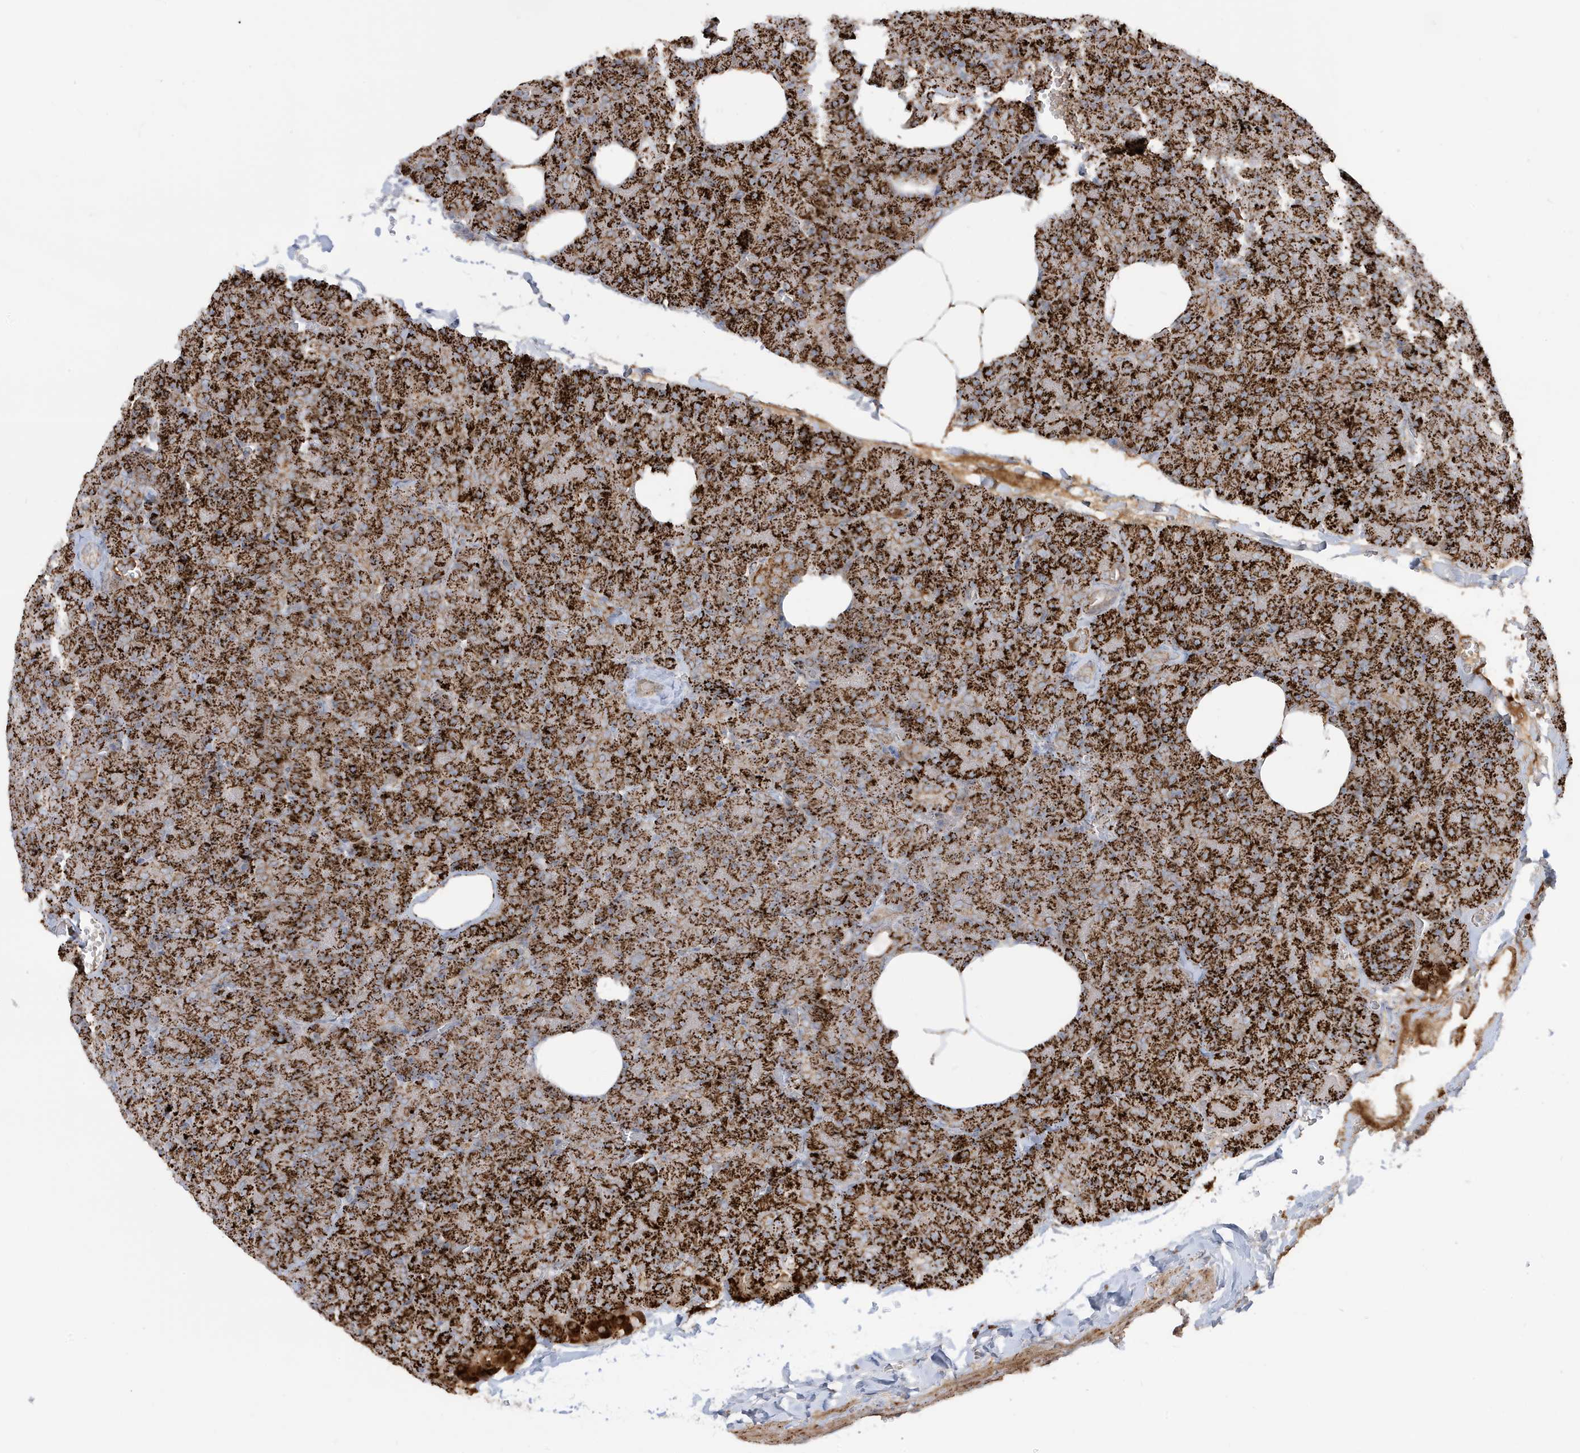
{"staining": {"intensity": "strong", "quantity": ">75%", "location": "cytoplasmic/membranous"}, "tissue": "pancreas", "cell_type": "Exocrine glandular cells", "image_type": "normal", "snomed": [{"axis": "morphology", "description": "Normal tissue, NOS"}, {"axis": "morphology", "description": "Carcinoid, malignant, NOS"}, {"axis": "topography", "description": "Pancreas"}], "caption": "Immunohistochemistry of benign human pancreas shows high levels of strong cytoplasmic/membranous positivity in approximately >75% of exocrine glandular cells. Immunohistochemistry (ihc) stains the protein in brown and the nuclei are stained blue.", "gene": "IFT57", "patient": {"sex": "female", "age": 35}}